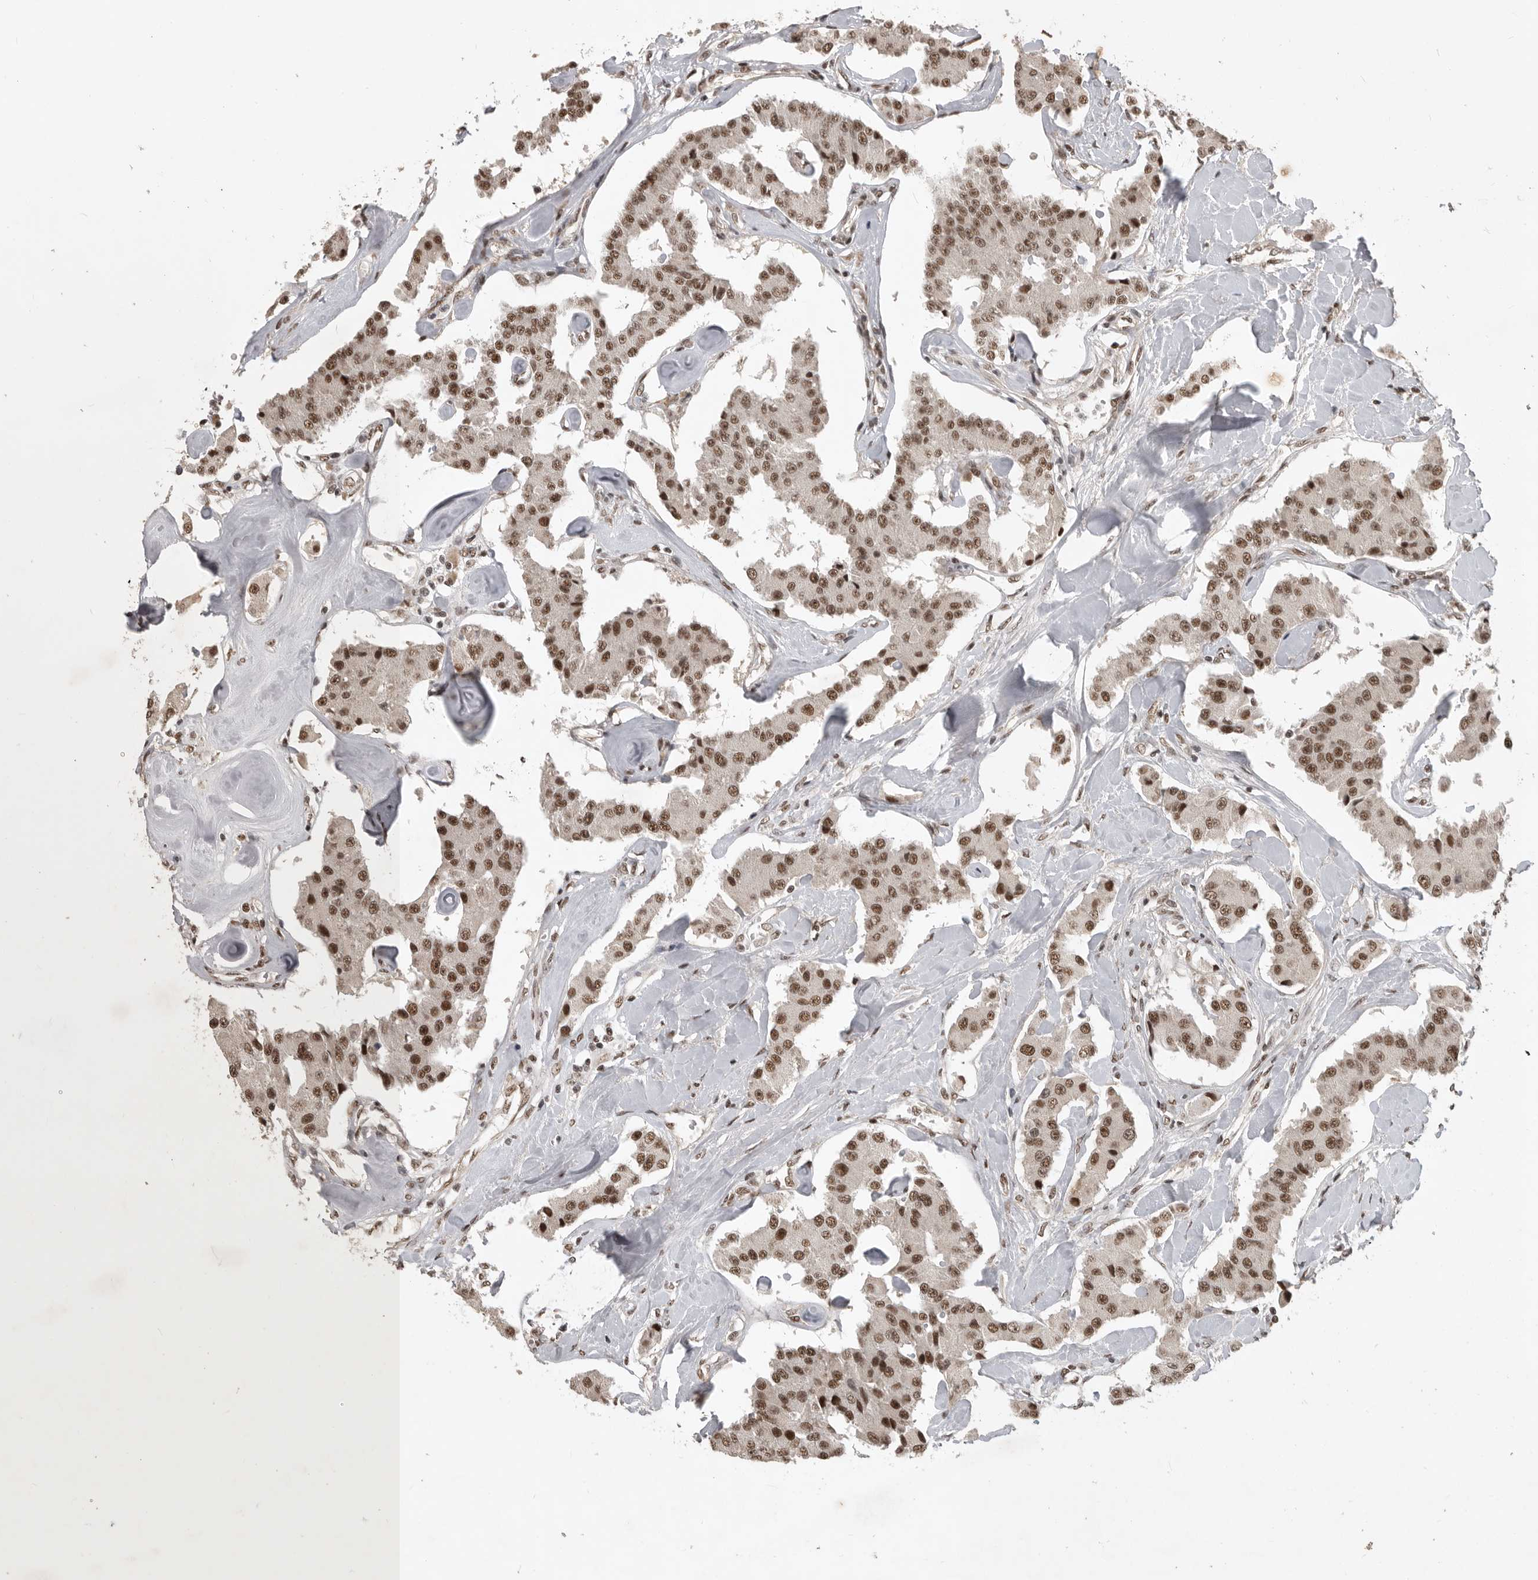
{"staining": {"intensity": "moderate", "quantity": ">75%", "location": "nuclear"}, "tissue": "carcinoid", "cell_type": "Tumor cells", "image_type": "cancer", "snomed": [{"axis": "morphology", "description": "Carcinoid, malignant, NOS"}, {"axis": "topography", "description": "Pancreas"}], "caption": "A high-resolution micrograph shows immunohistochemistry (IHC) staining of carcinoid, which reveals moderate nuclear expression in about >75% of tumor cells. (DAB (3,3'-diaminobenzidine) IHC, brown staining for protein, blue staining for nuclei).", "gene": "CBLL1", "patient": {"sex": "male", "age": 41}}